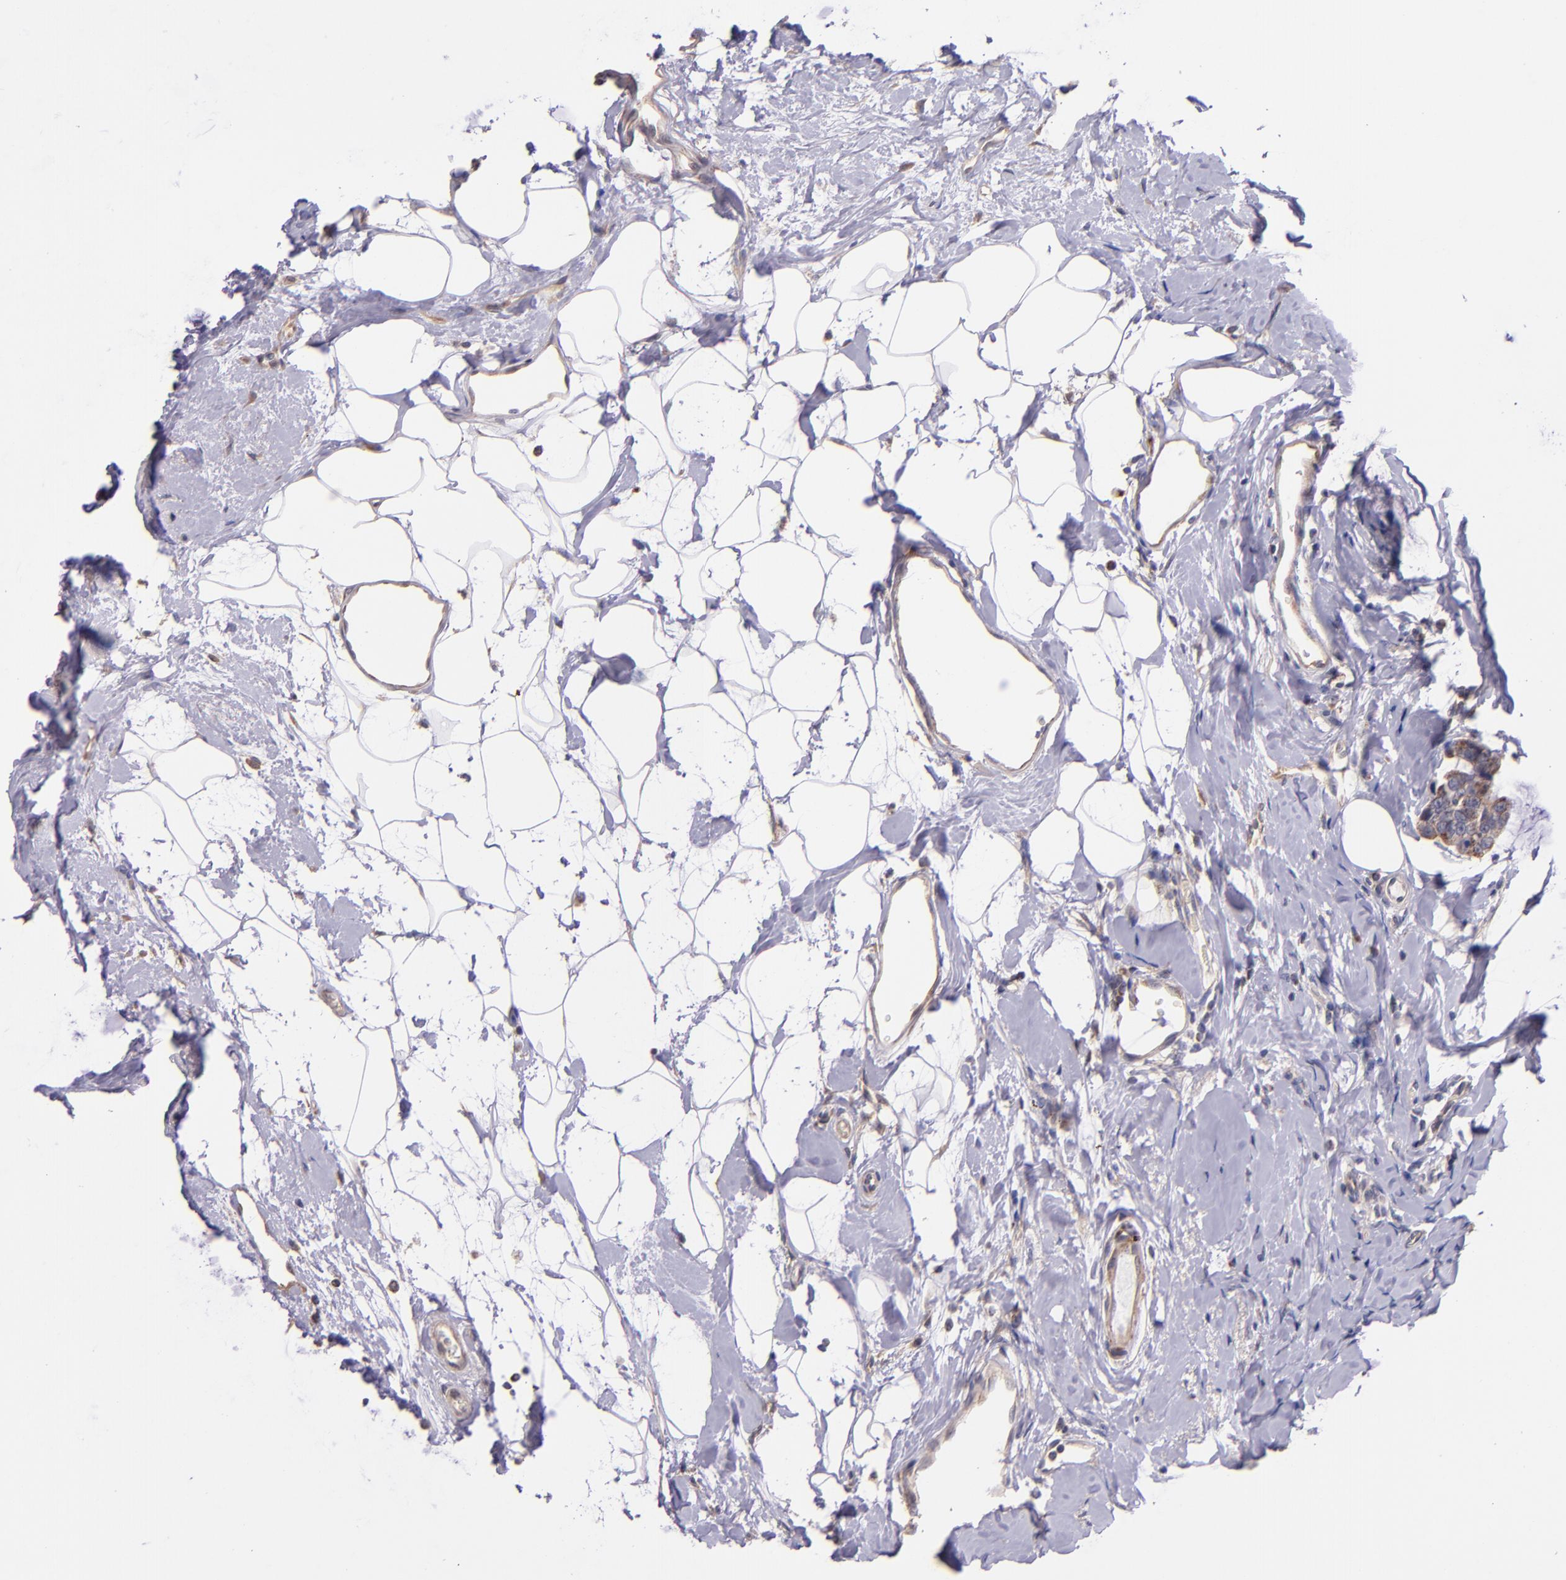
{"staining": {"intensity": "moderate", "quantity": "25%-75%", "location": "cytoplasmic/membranous"}, "tissue": "breast cancer", "cell_type": "Tumor cells", "image_type": "cancer", "snomed": [{"axis": "morphology", "description": "Normal tissue, NOS"}, {"axis": "morphology", "description": "Duct carcinoma"}, {"axis": "topography", "description": "Breast"}], "caption": "Immunohistochemistry (IHC) of human invasive ductal carcinoma (breast) displays medium levels of moderate cytoplasmic/membranous expression in about 25%-75% of tumor cells.", "gene": "SHC1", "patient": {"sex": "female", "age": 50}}